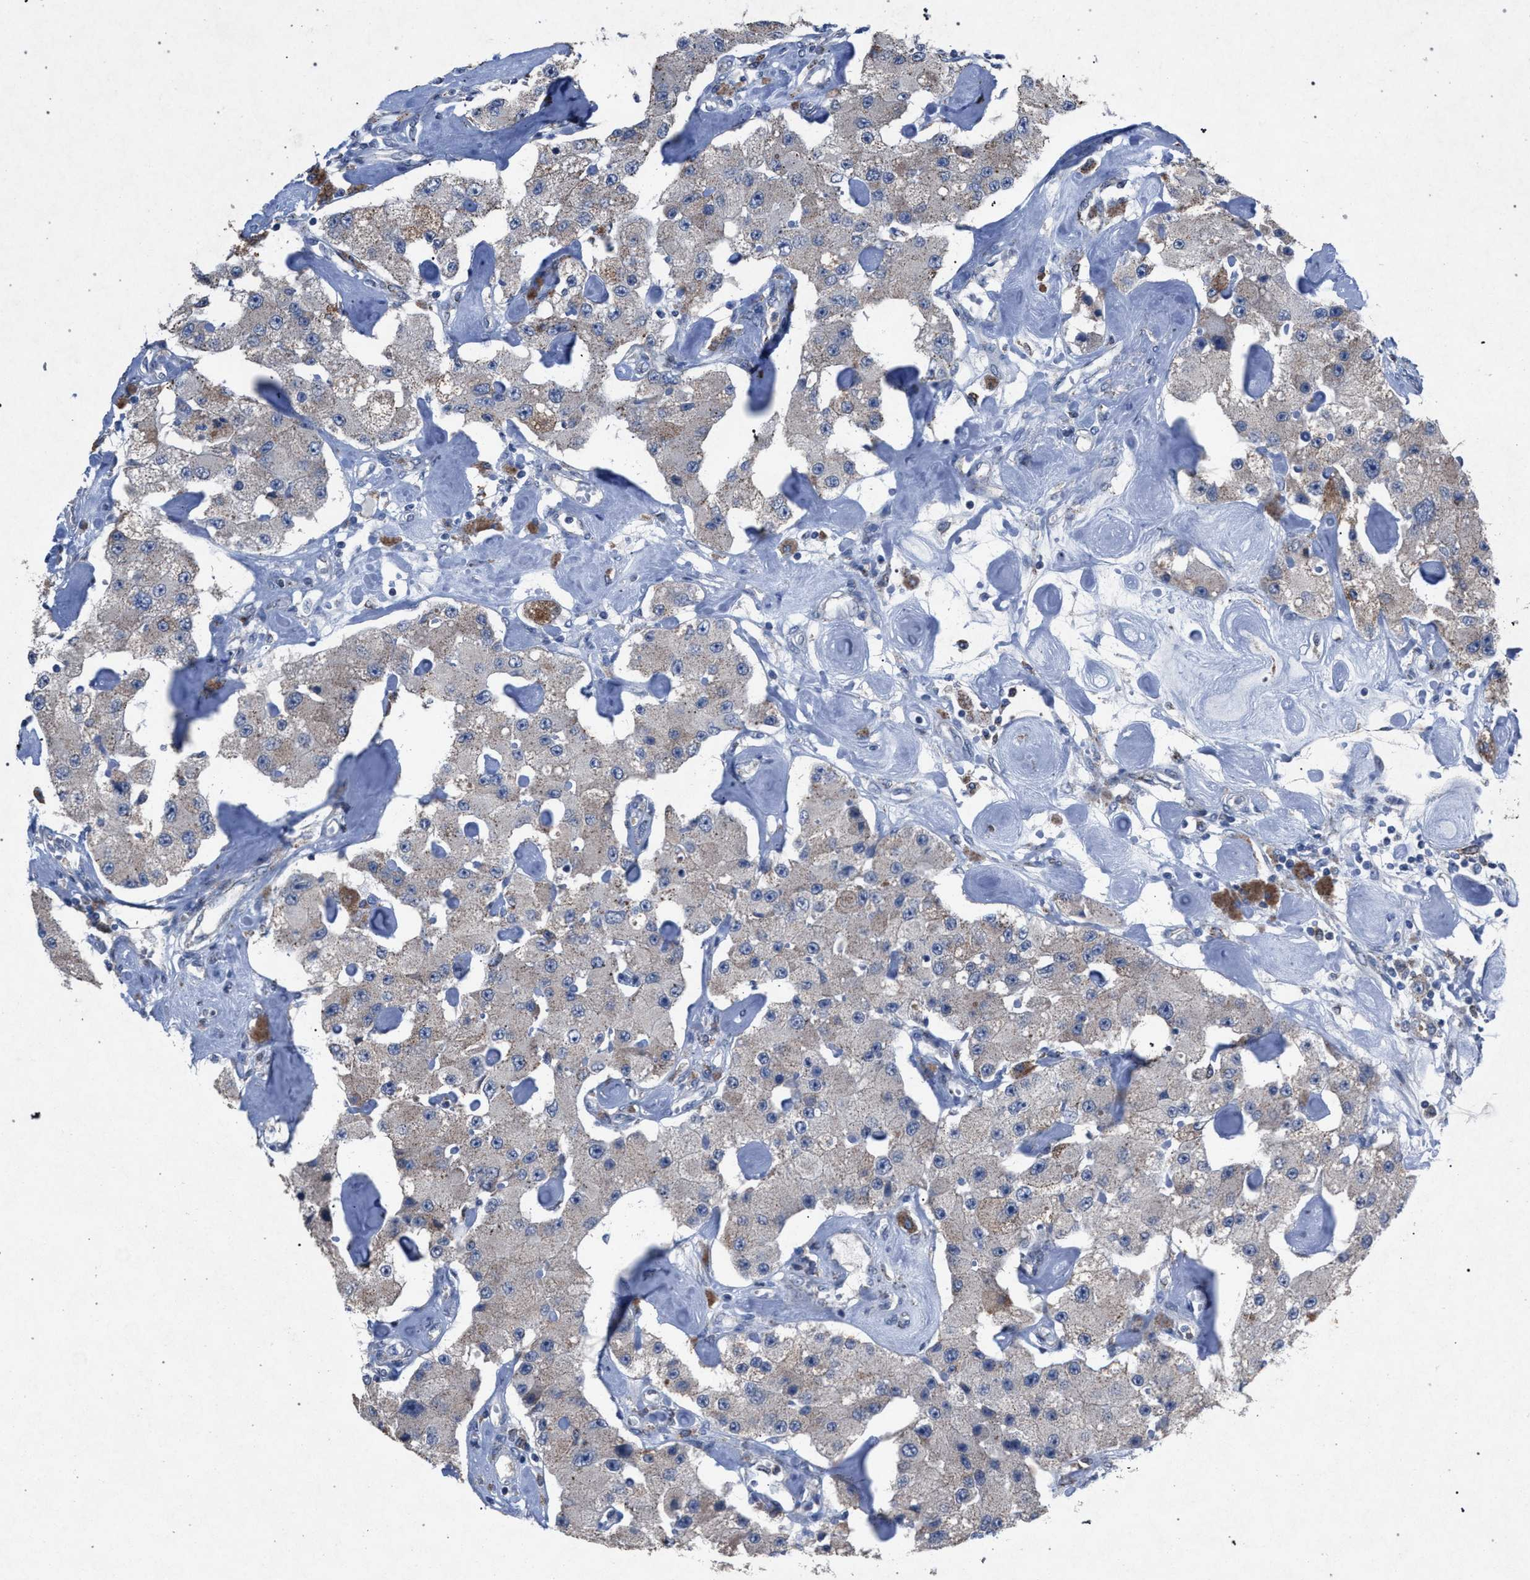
{"staining": {"intensity": "negative", "quantity": "none", "location": "none"}, "tissue": "carcinoid", "cell_type": "Tumor cells", "image_type": "cancer", "snomed": [{"axis": "morphology", "description": "Carcinoid, malignant, NOS"}, {"axis": "topography", "description": "Pancreas"}], "caption": "Protein analysis of carcinoid shows no significant positivity in tumor cells.", "gene": "HSD17B4", "patient": {"sex": "male", "age": 41}}